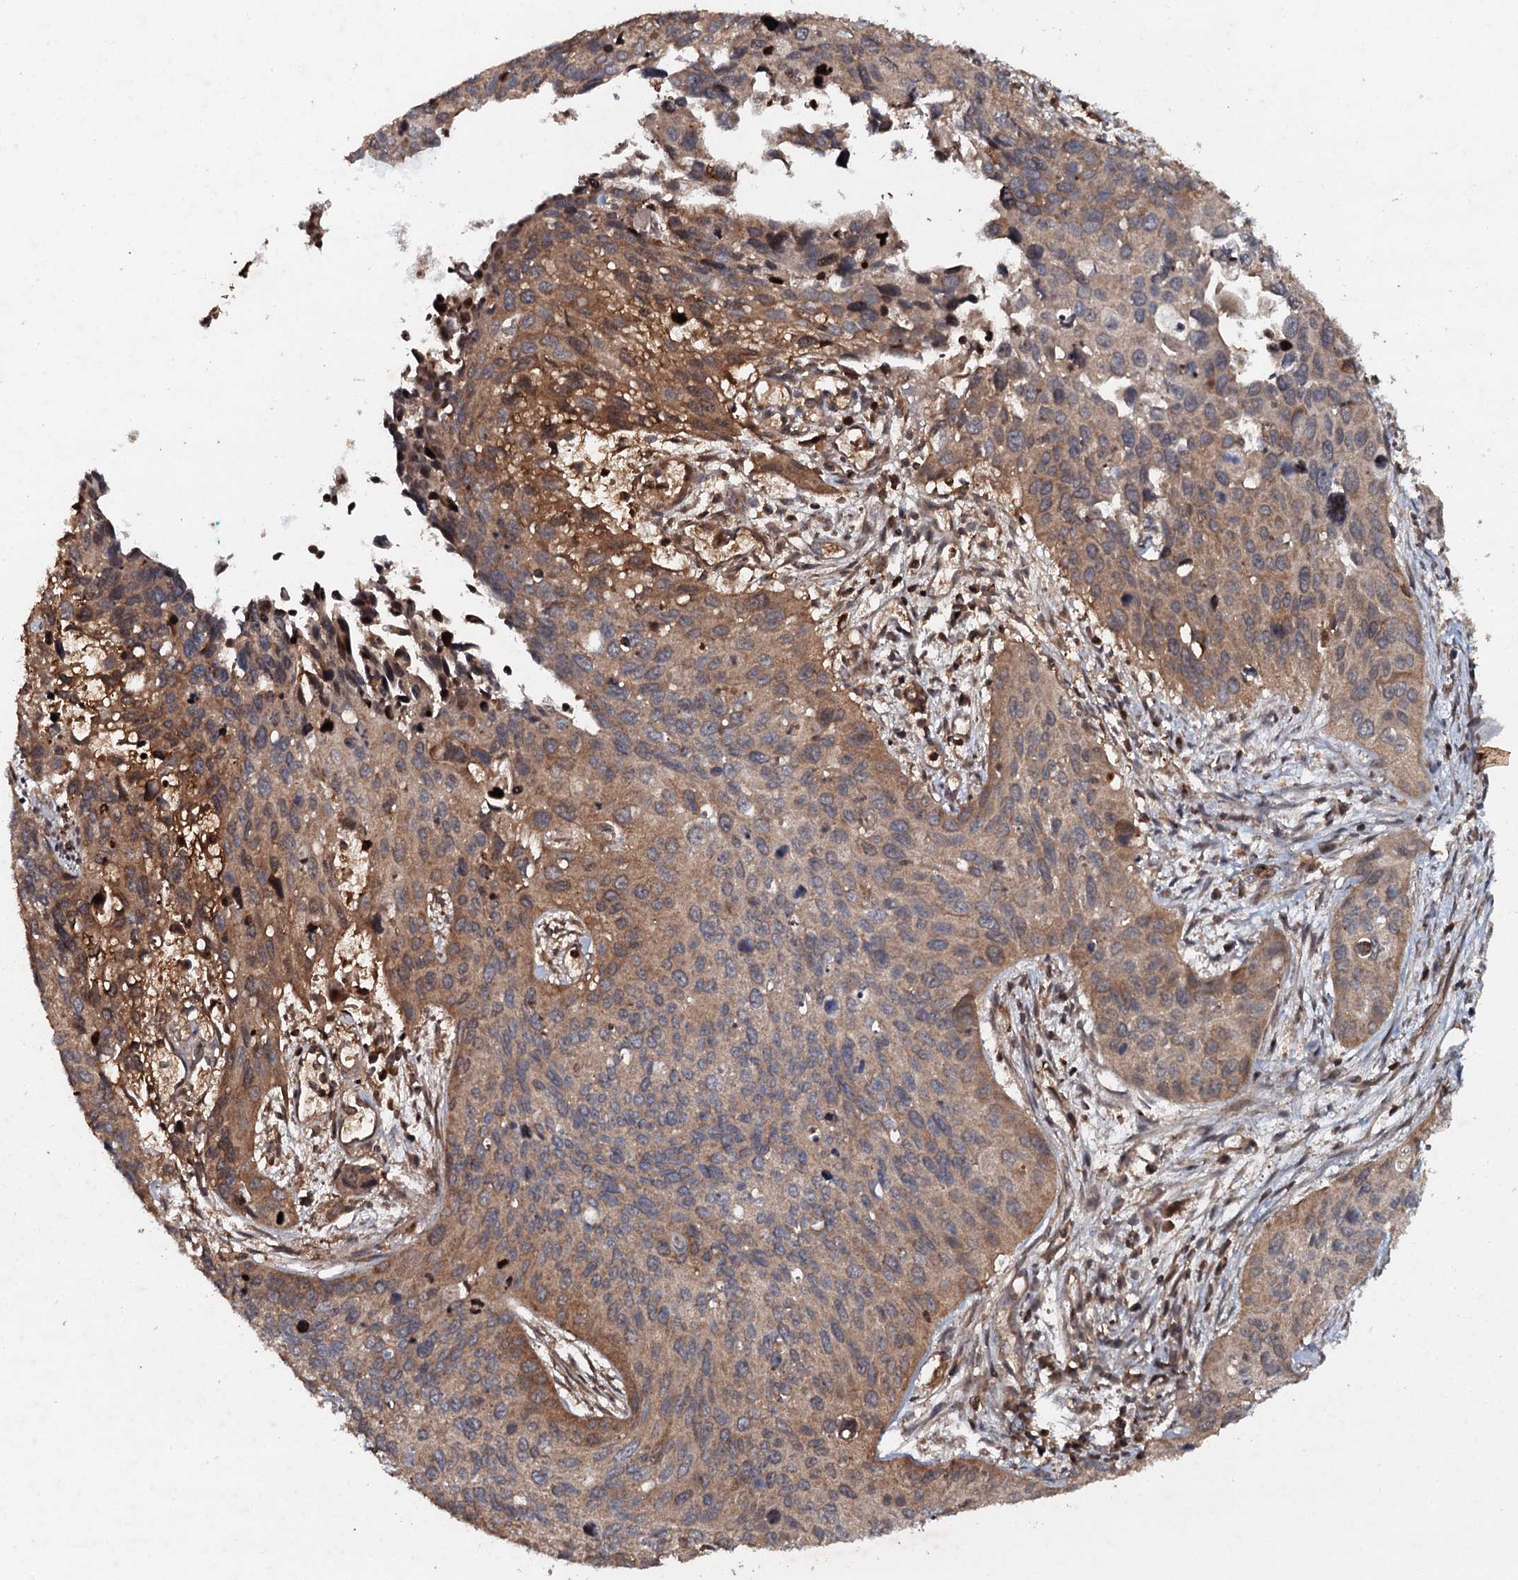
{"staining": {"intensity": "moderate", "quantity": "25%-75%", "location": "cytoplasmic/membranous"}, "tissue": "cervical cancer", "cell_type": "Tumor cells", "image_type": "cancer", "snomed": [{"axis": "morphology", "description": "Squamous cell carcinoma, NOS"}, {"axis": "topography", "description": "Cervix"}], "caption": "Immunohistochemistry (IHC) micrograph of neoplastic tissue: human cervical squamous cell carcinoma stained using immunohistochemistry (IHC) displays medium levels of moderate protein expression localized specifically in the cytoplasmic/membranous of tumor cells, appearing as a cytoplasmic/membranous brown color.", "gene": "ADGRG3", "patient": {"sex": "female", "age": 55}}